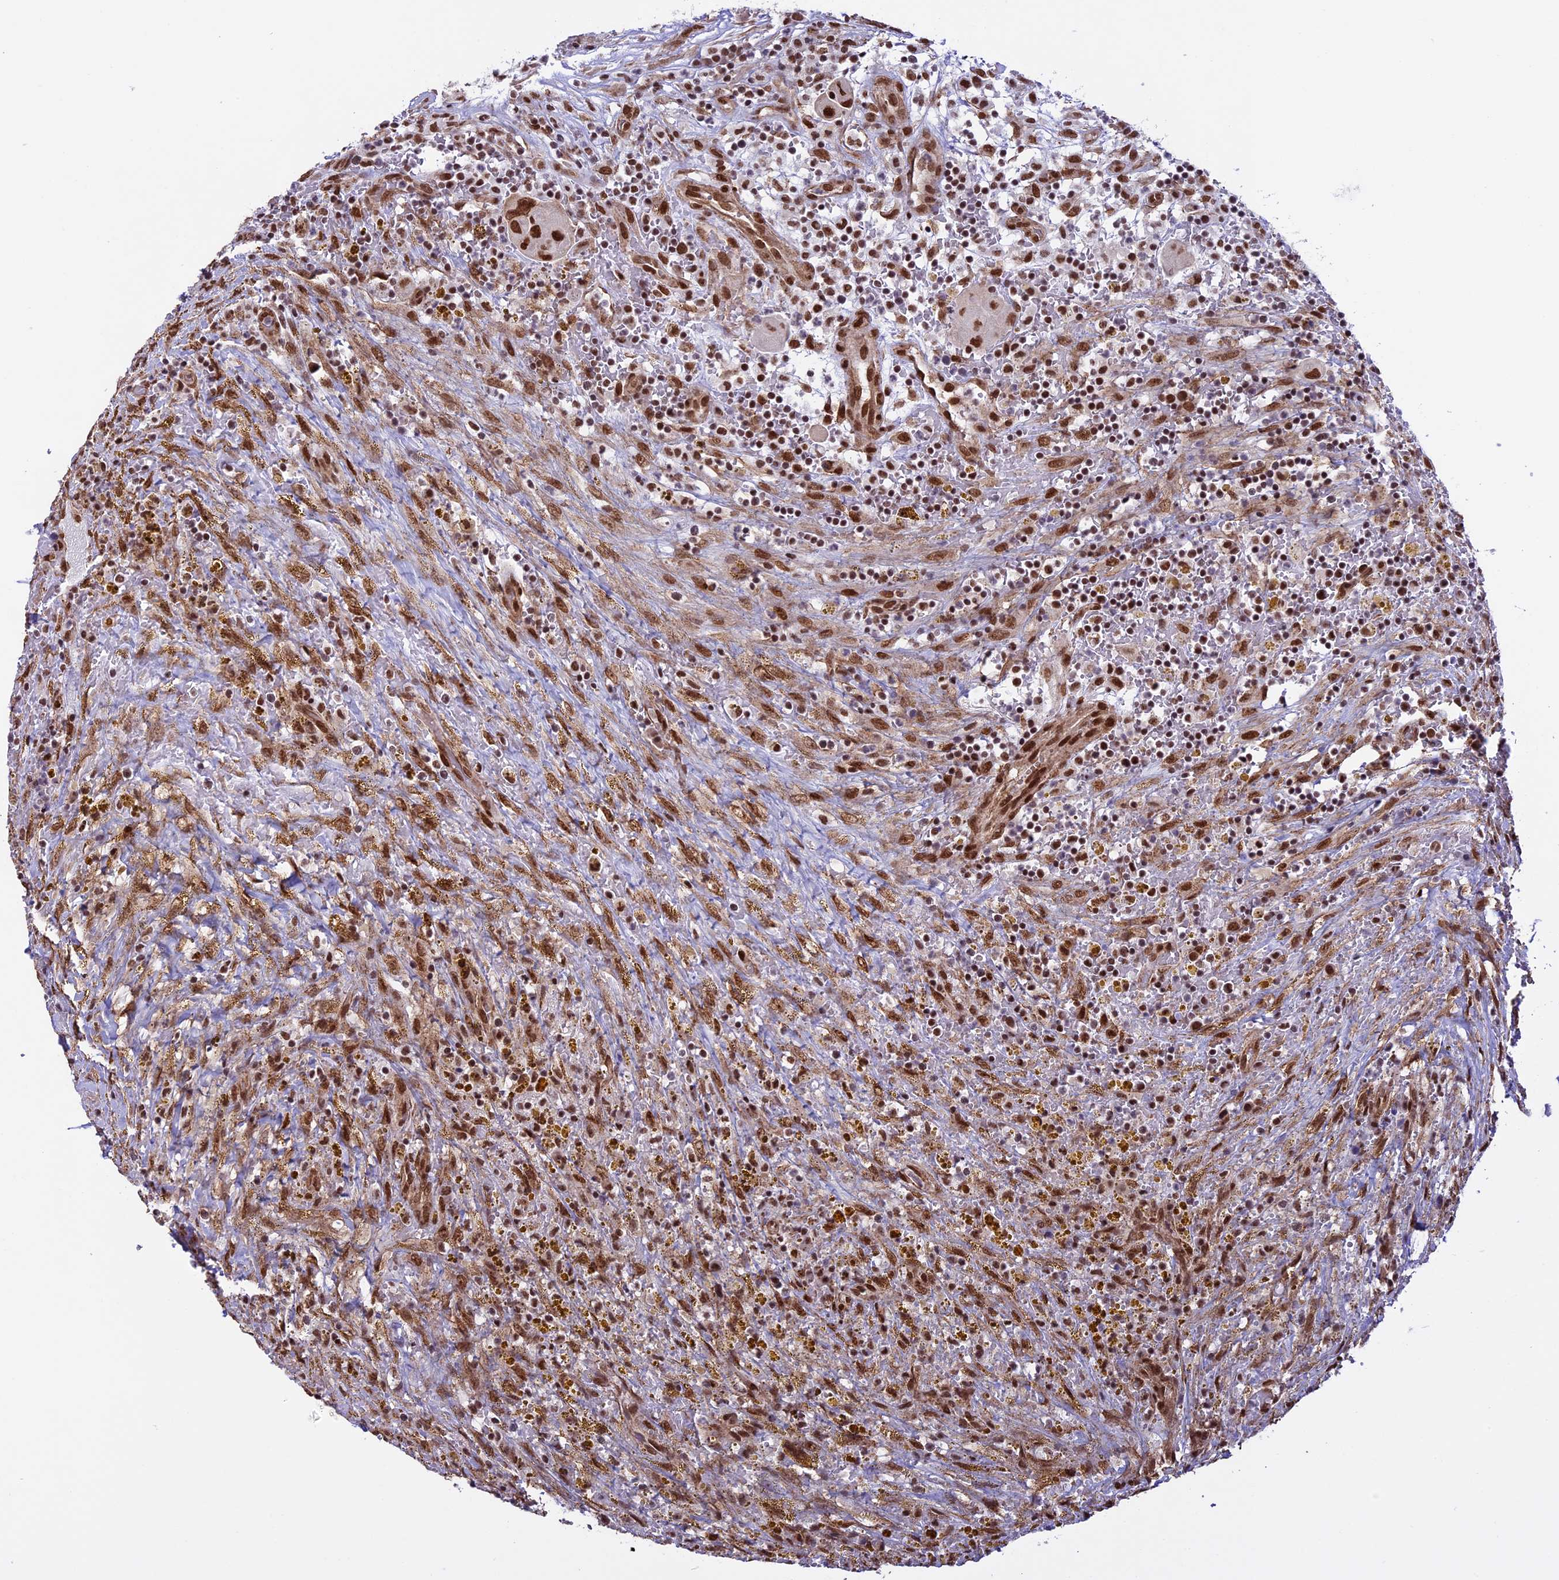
{"staining": {"intensity": "strong", "quantity": ">75%", "location": "nuclear"}, "tissue": "thyroid cancer", "cell_type": "Tumor cells", "image_type": "cancer", "snomed": [{"axis": "morphology", "description": "Papillary adenocarcinoma, NOS"}, {"axis": "topography", "description": "Thyroid gland"}], "caption": "Protein staining exhibits strong nuclear positivity in approximately >75% of tumor cells in thyroid cancer.", "gene": "MPHOSPH8", "patient": {"sex": "male", "age": 77}}